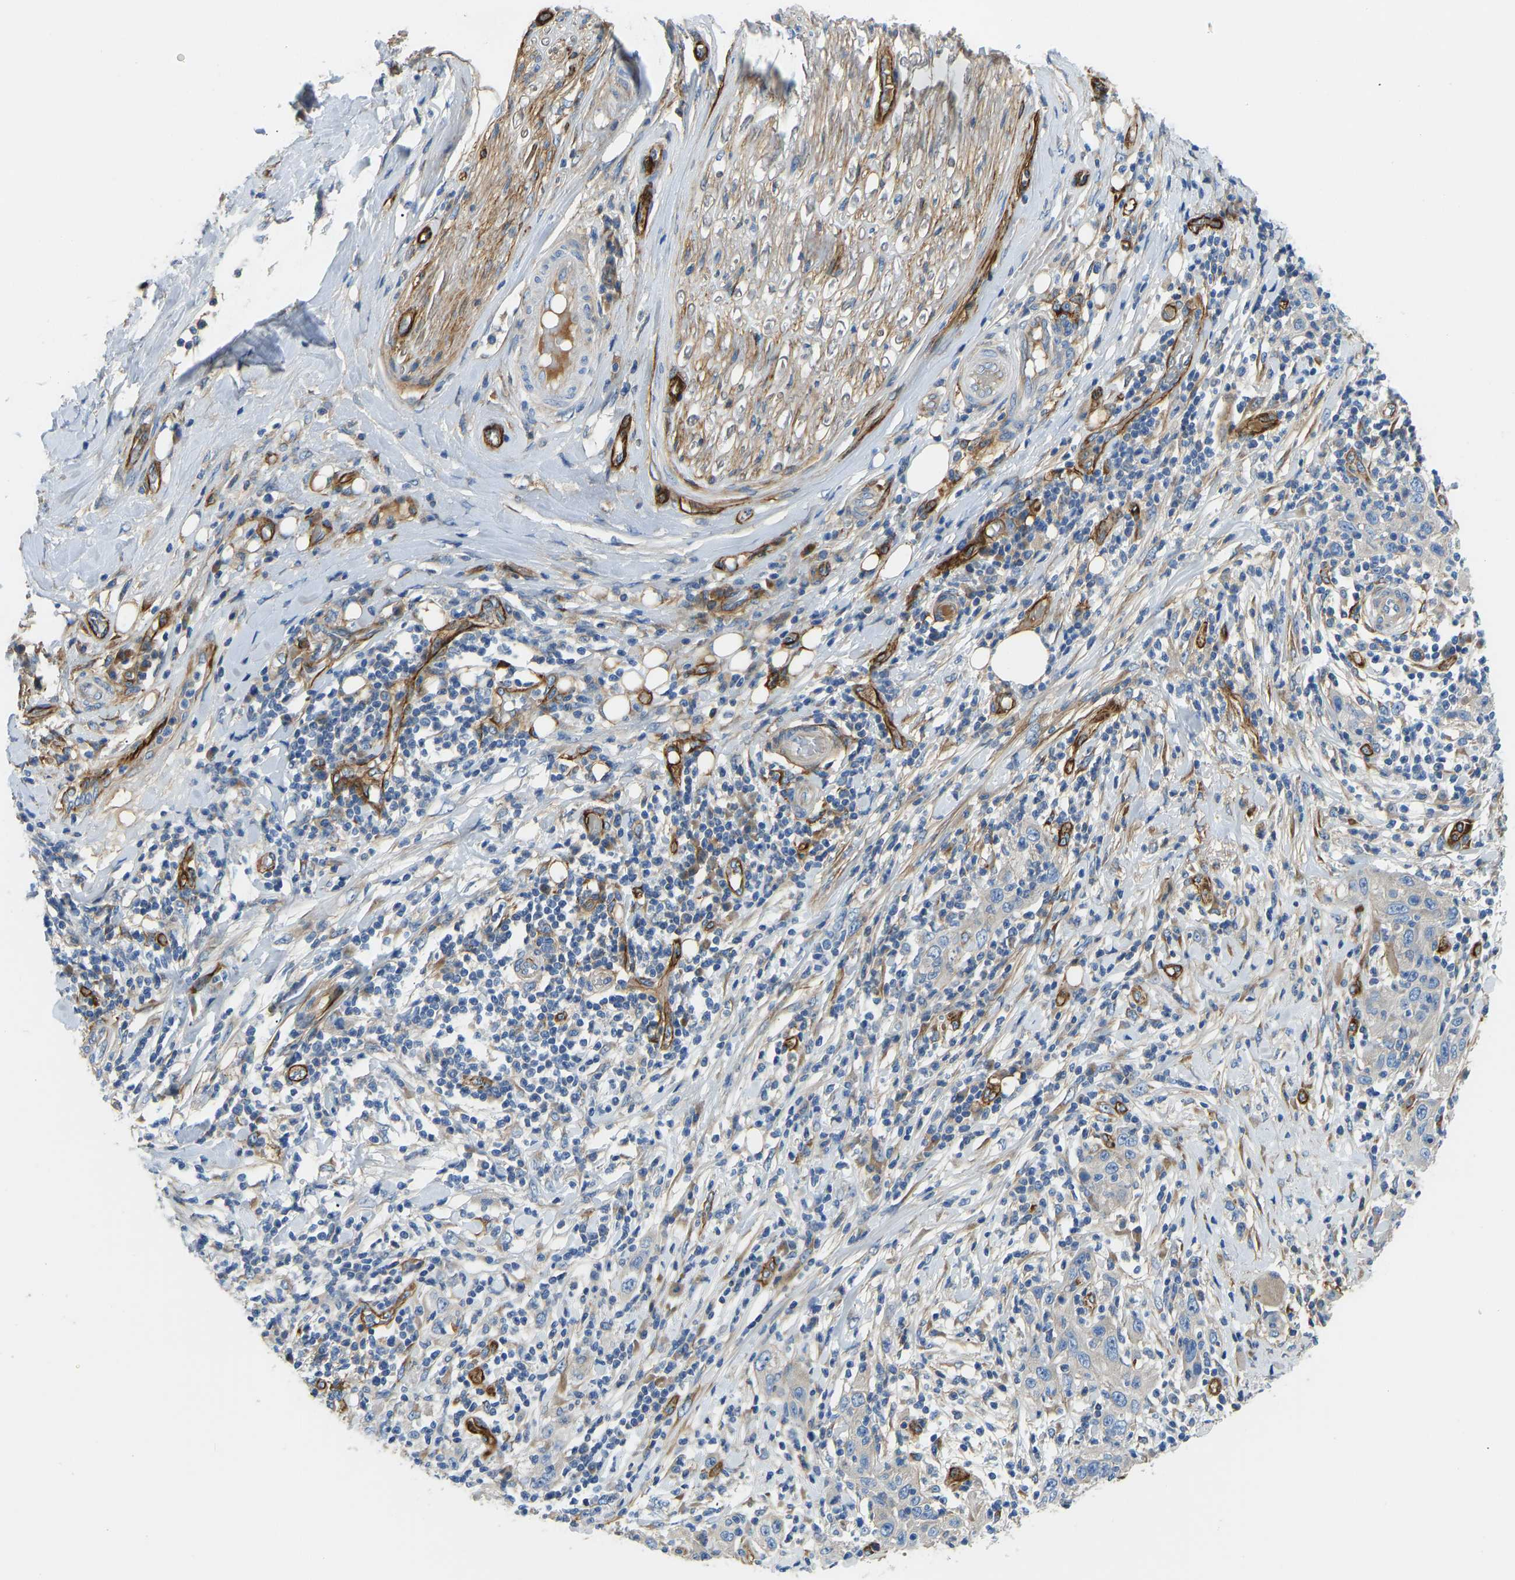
{"staining": {"intensity": "negative", "quantity": "none", "location": "none"}, "tissue": "skin cancer", "cell_type": "Tumor cells", "image_type": "cancer", "snomed": [{"axis": "morphology", "description": "Squamous cell carcinoma, NOS"}, {"axis": "topography", "description": "Skin"}], "caption": "This is a micrograph of immunohistochemistry staining of skin cancer (squamous cell carcinoma), which shows no staining in tumor cells.", "gene": "COL15A1", "patient": {"sex": "female", "age": 88}}